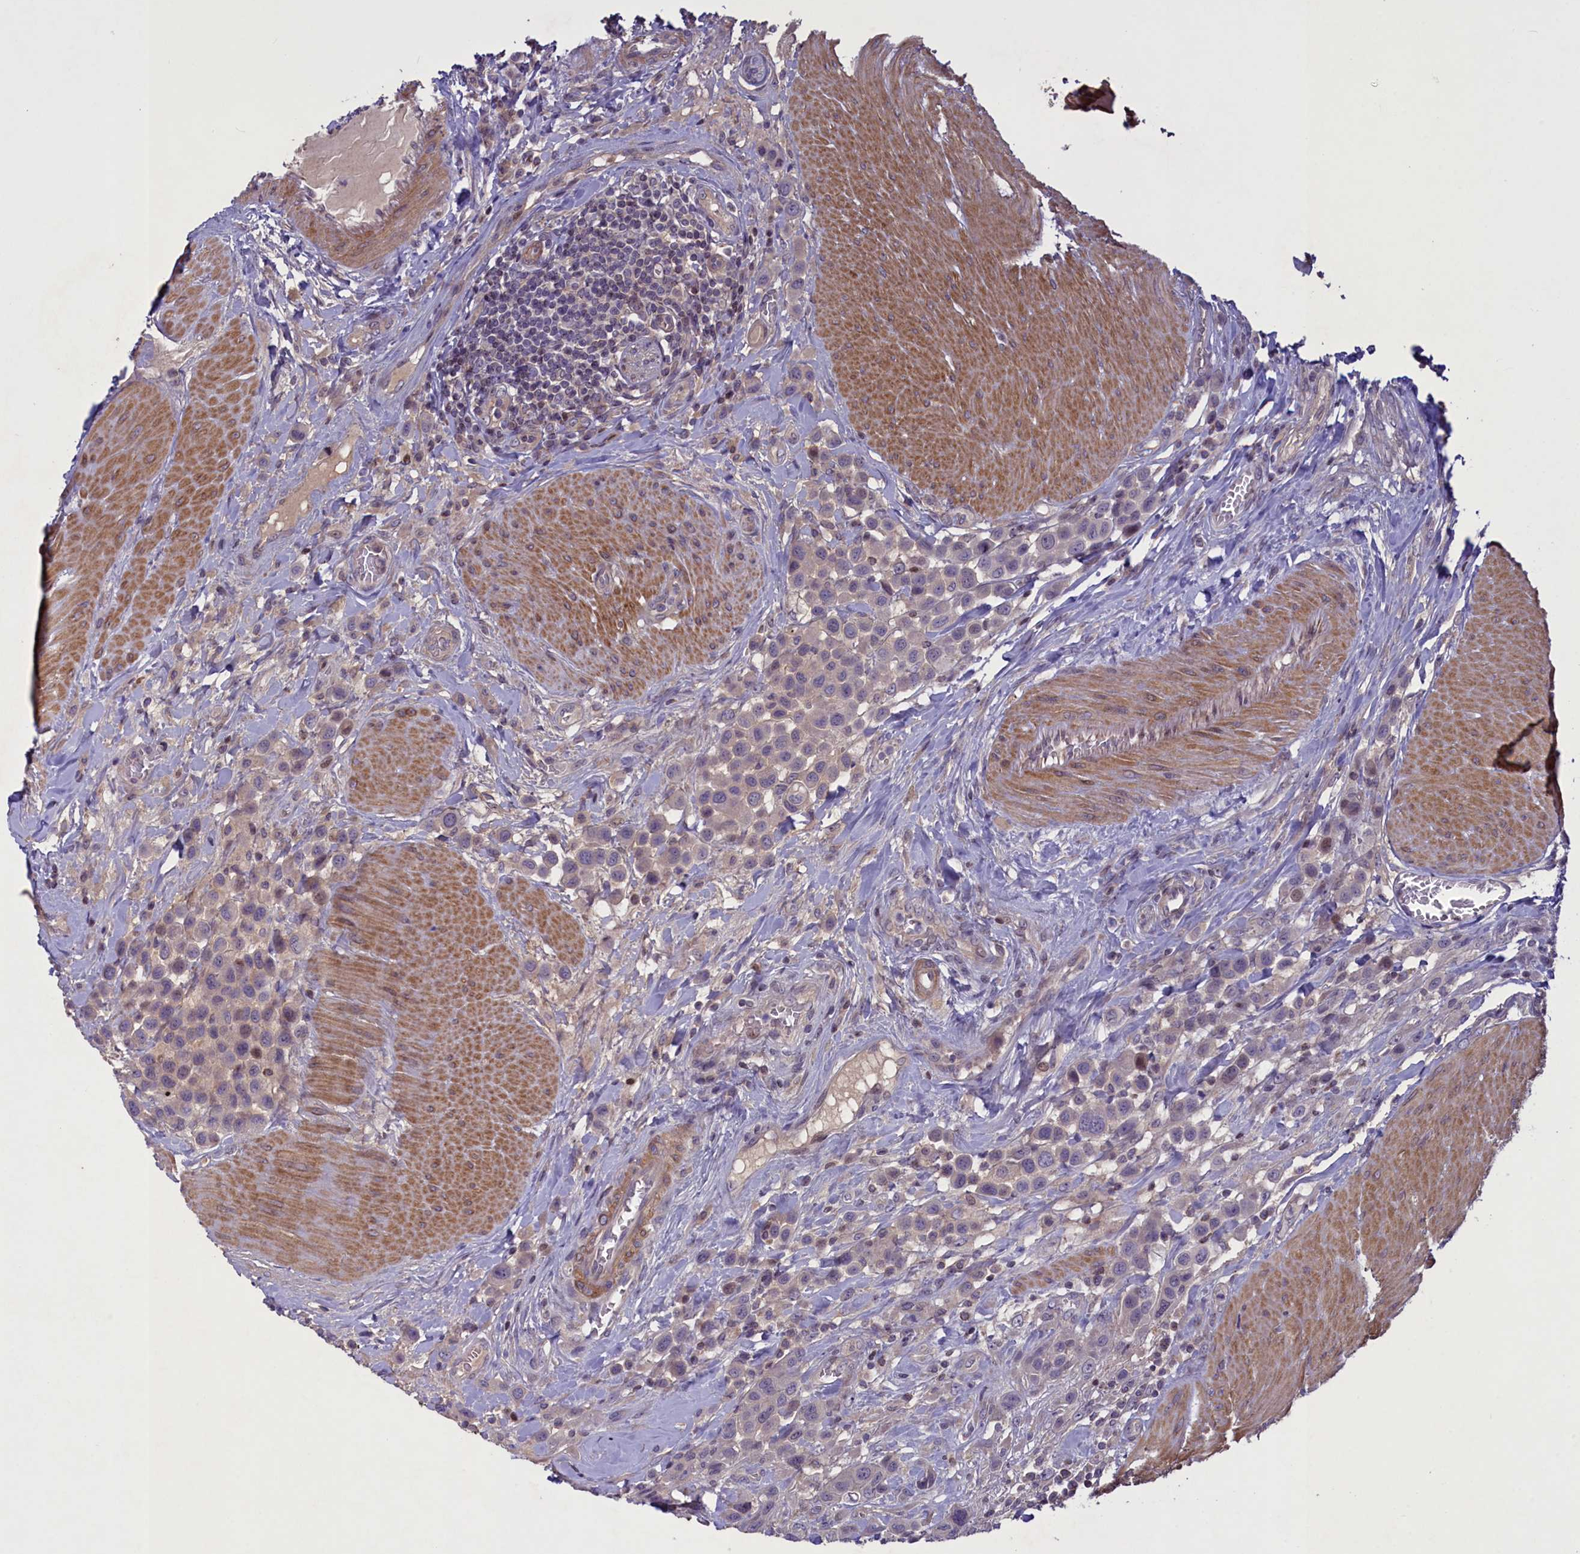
{"staining": {"intensity": "negative", "quantity": "none", "location": "none"}, "tissue": "urothelial cancer", "cell_type": "Tumor cells", "image_type": "cancer", "snomed": [{"axis": "morphology", "description": "Urothelial carcinoma, High grade"}, {"axis": "topography", "description": "Urinary bladder"}], "caption": "This is a photomicrograph of immunohistochemistry (IHC) staining of urothelial cancer, which shows no positivity in tumor cells. Brightfield microscopy of IHC stained with DAB (brown) and hematoxylin (blue), captured at high magnification.", "gene": "MAN2C1", "patient": {"sex": "male", "age": 50}}